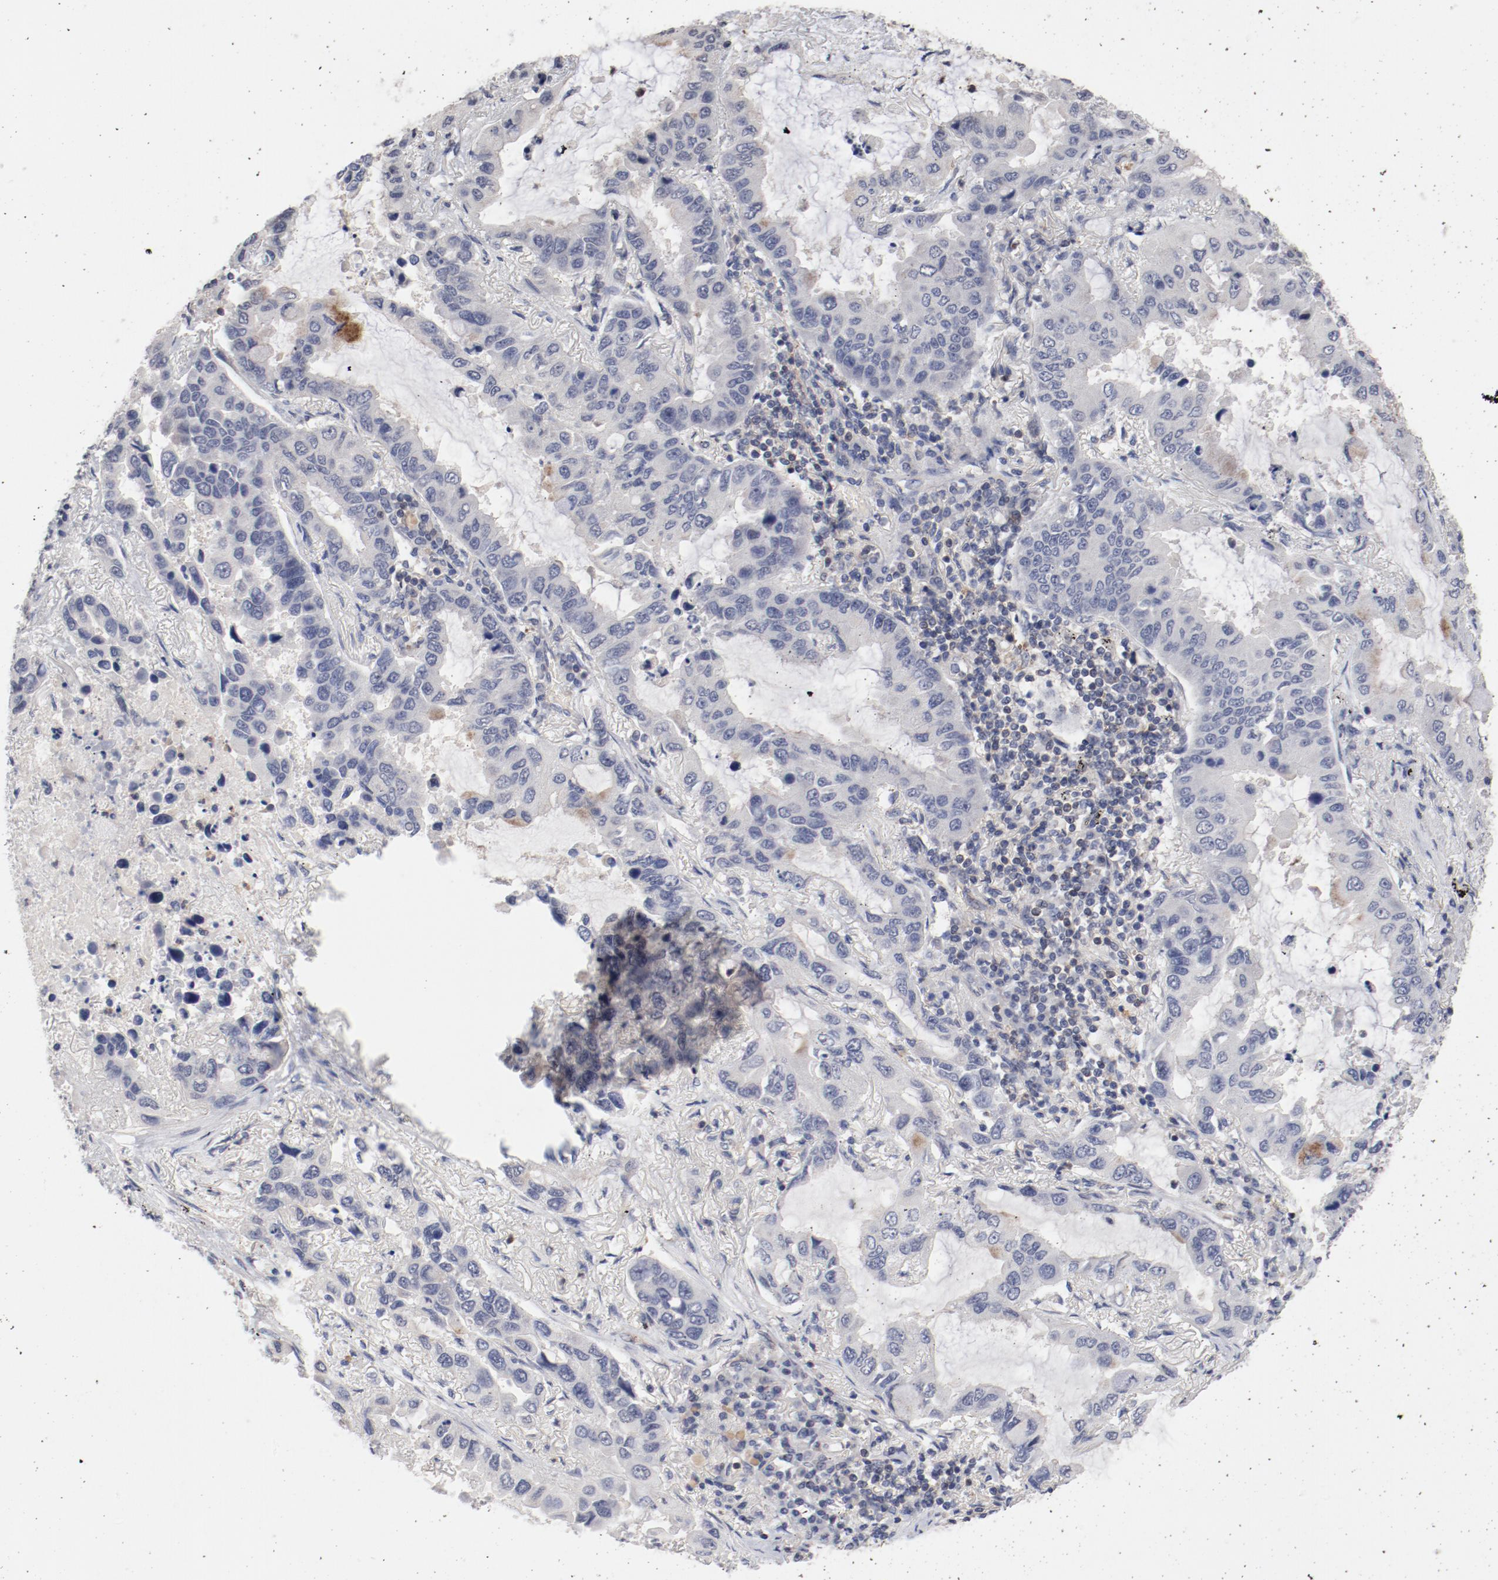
{"staining": {"intensity": "negative", "quantity": "none", "location": "none"}, "tissue": "lung cancer", "cell_type": "Tumor cells", "image_type": "cancer", "snomed": [{"axis": "morphology", "description": "Adenocarcinoma, NOS"}, {"axis": "topography", "description": "Lung"}], "caption": "Human lung cancer stained for a protein using immunohistochemistry demonstrates no staining in tumor cells.", "gene": "CBL", "patient": {"sex": "male", "age": 64}}